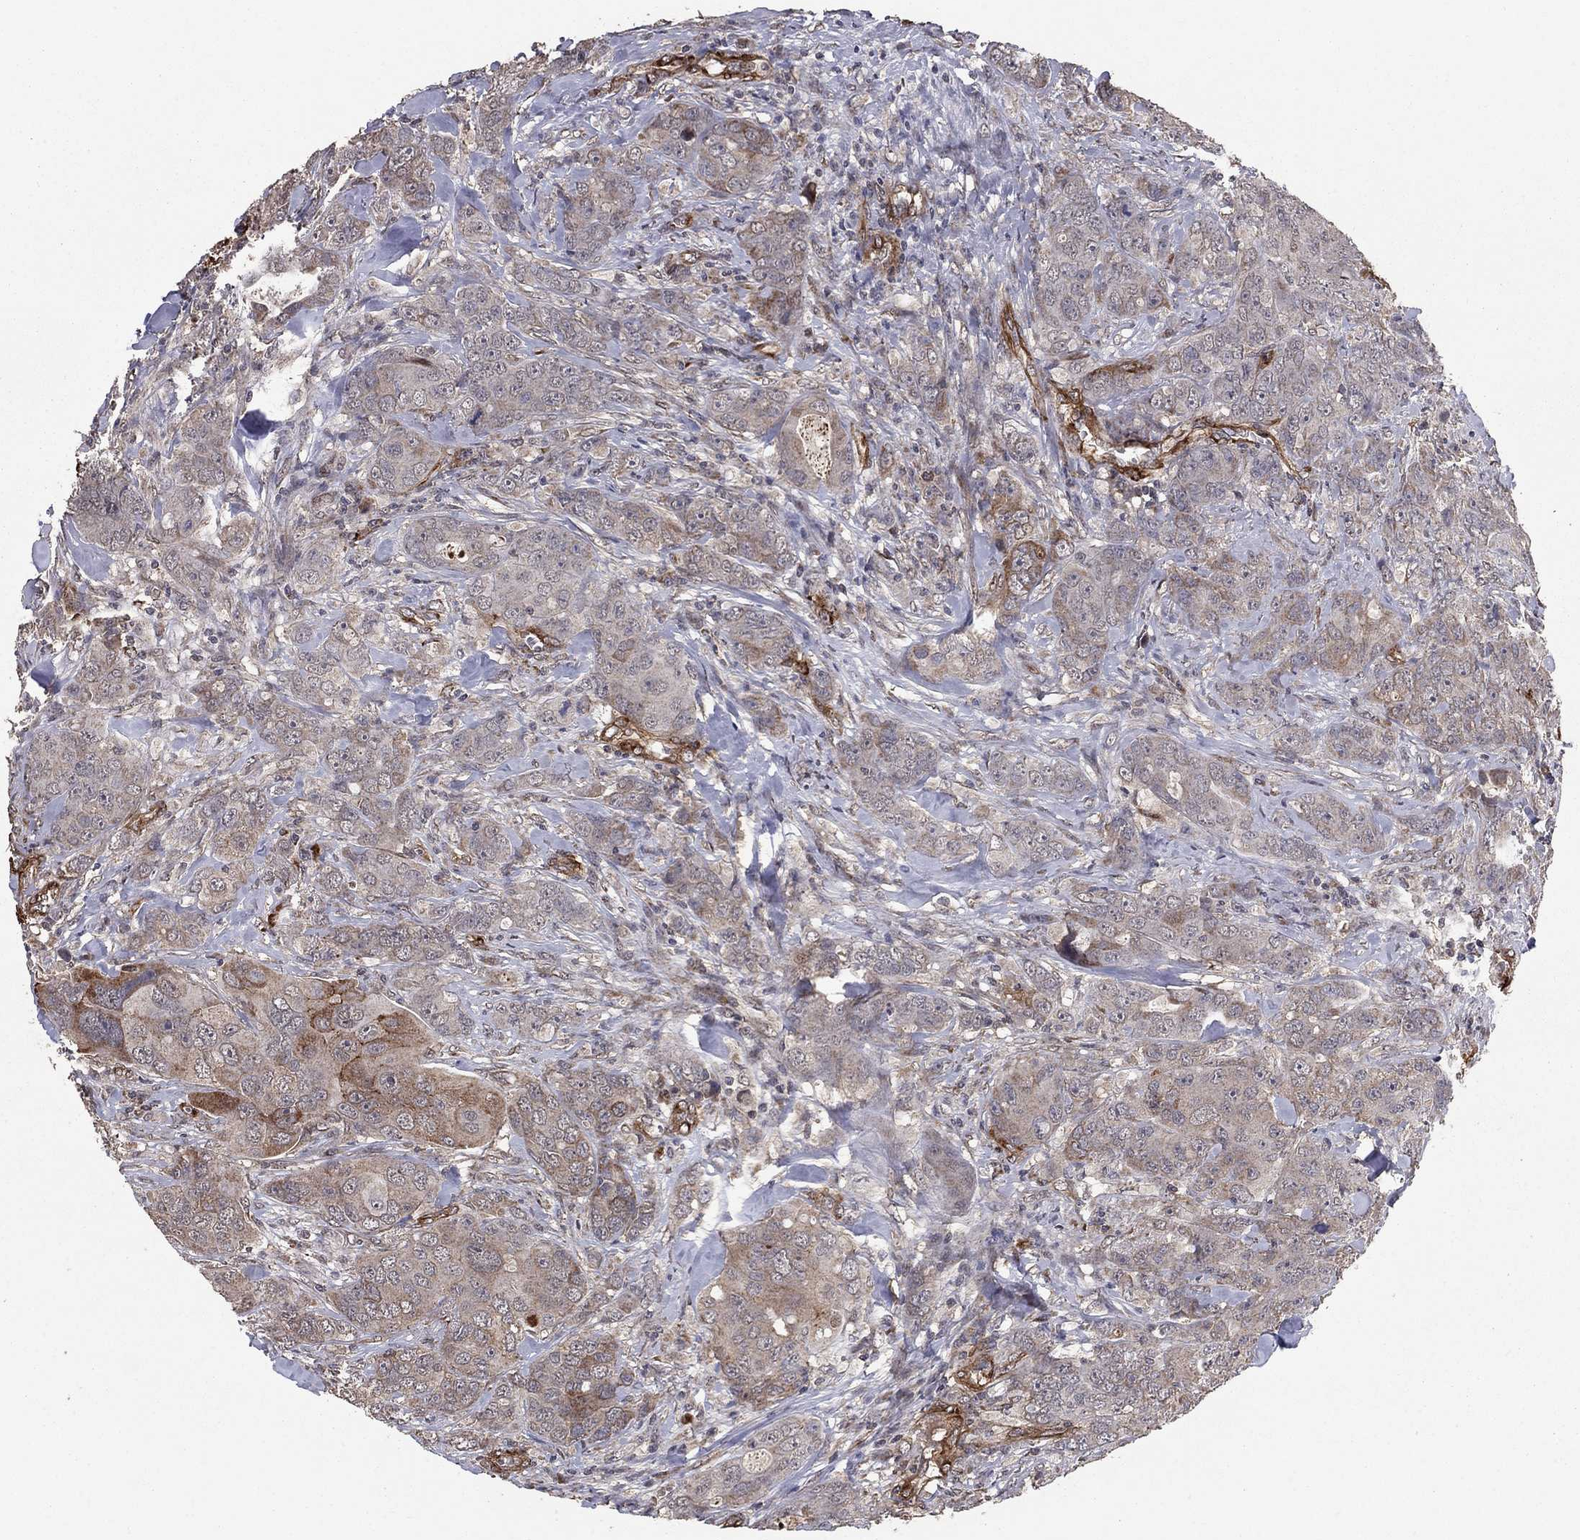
{"staining": {"intensity": "moderate", "quantity": "<25%", "location": "cytoplasmic/membranous"}, "tissue": "breast cancer", "cell_type": "Tumor cells", "image_type": "cancer", "snomed": [{"axis": "morphology", "description": "Duct carcinoma"}, {"axis": "topography", "description": "Breast"}], "caption": "Brown immunohistochemical staining in breast cancer (infiltrating ductal carcinoma) shows moderate cytoplasmic/membranous positivity in approximately <25% of tumor cells. The staining was performed using DAB (3,3'-diaminobenzidine) to visualize the protein expression in brown, while the nuclei were stained in blue with hematoxylin (Magnification: 20x).", "gene": "COL18A1", "patient": {"sex": "female", "age": 43}}